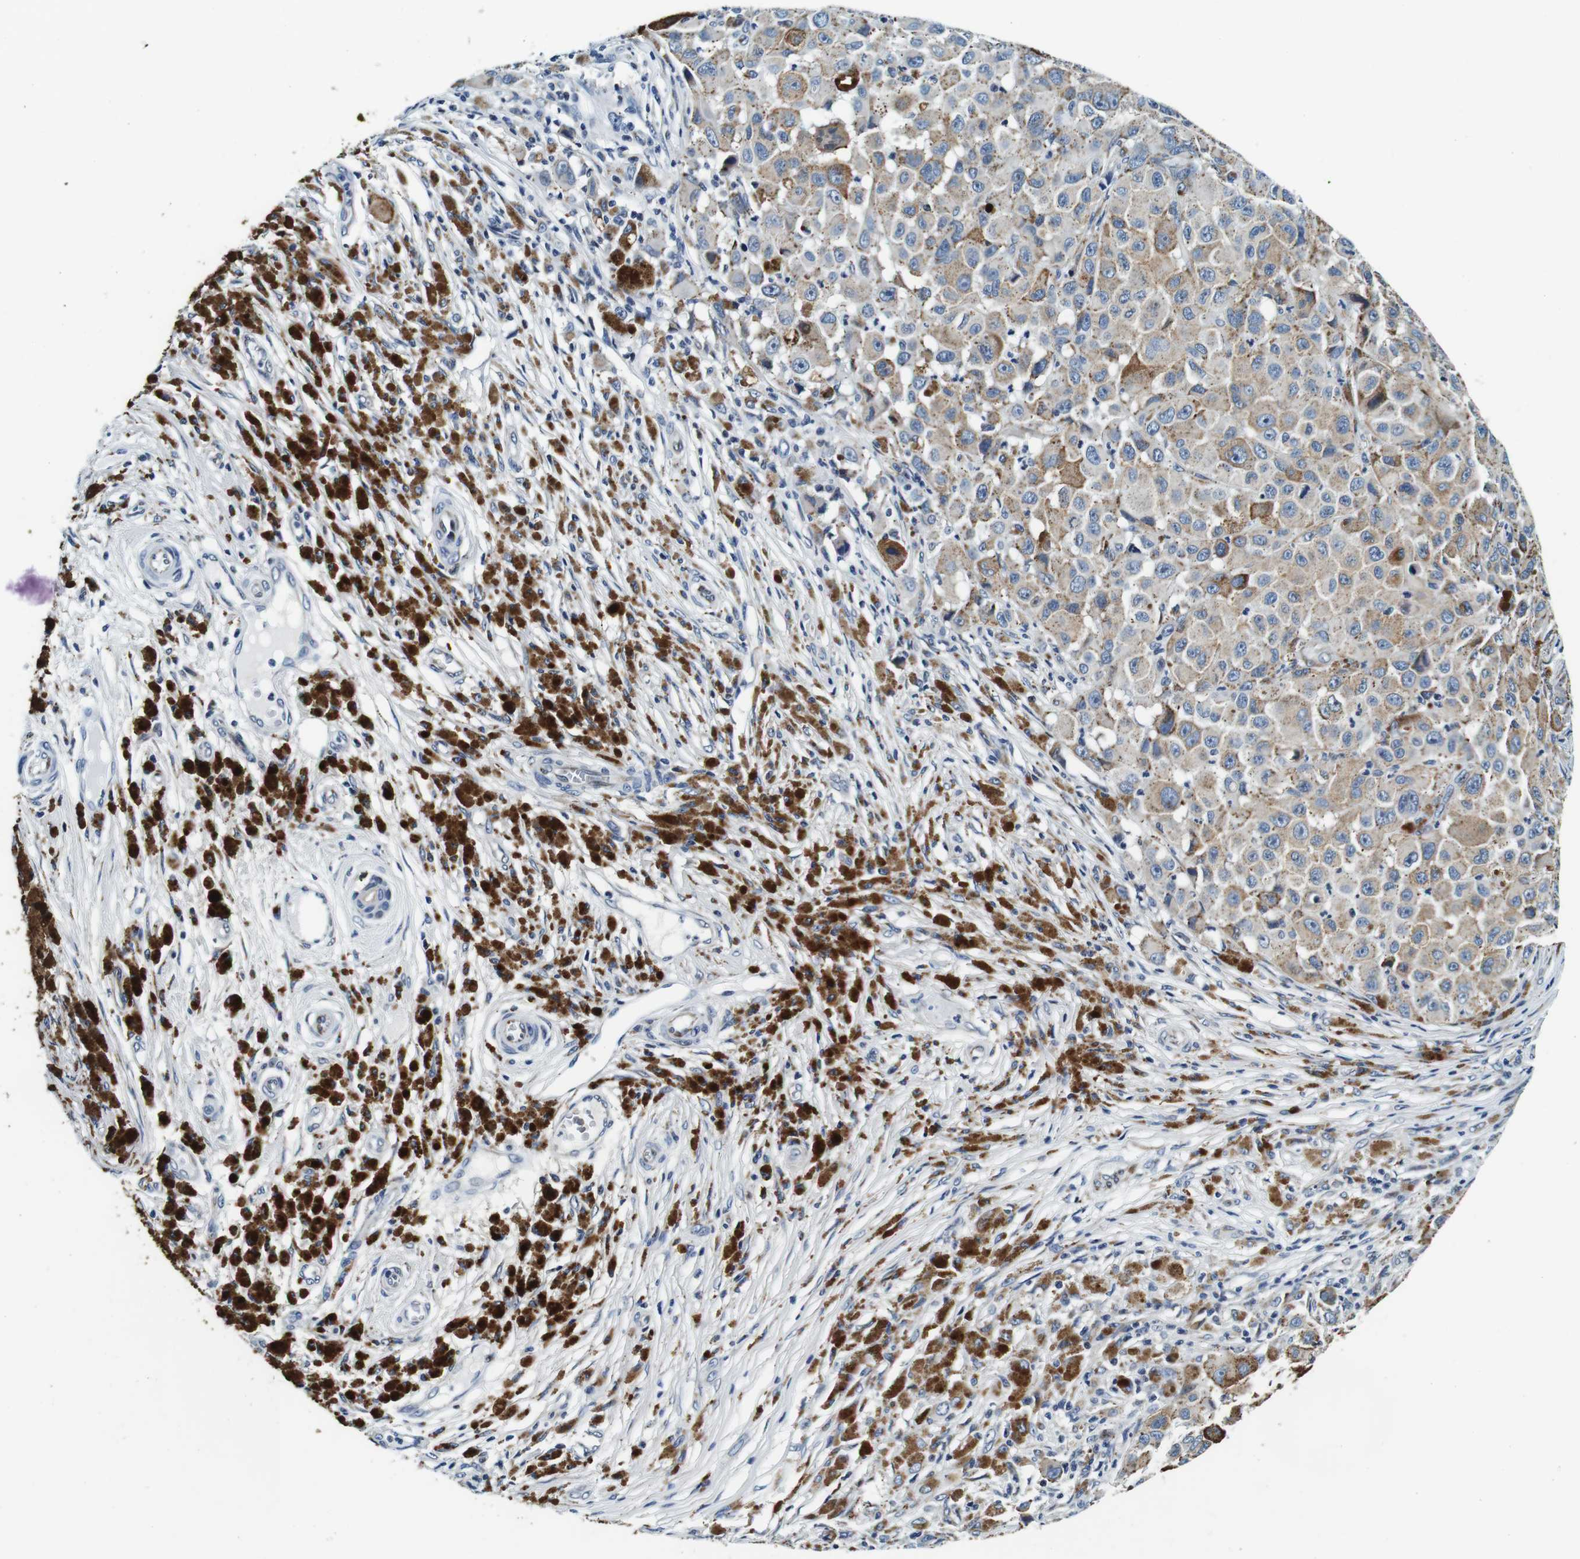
{"staining": {"intensity": "weak", "quantity": ">75%", "location": "cytoplasmic/membranous"}, "tissue": "melanoma", "cell_type": "Tumor cells", "image_type": "cancer", "snomed": [{"axis": "morphology", "description": "Malignant melanoma, NOS"}, {"axis": "topography", "description": "Skin"}], "caption": "Tumor cells exhibit low levels of weak cytoplasmic/membranous expression in approximately >75% of cells in human melanoma.", "gene": "FAR2", "patient": {"sex": "male", "age": 96}}